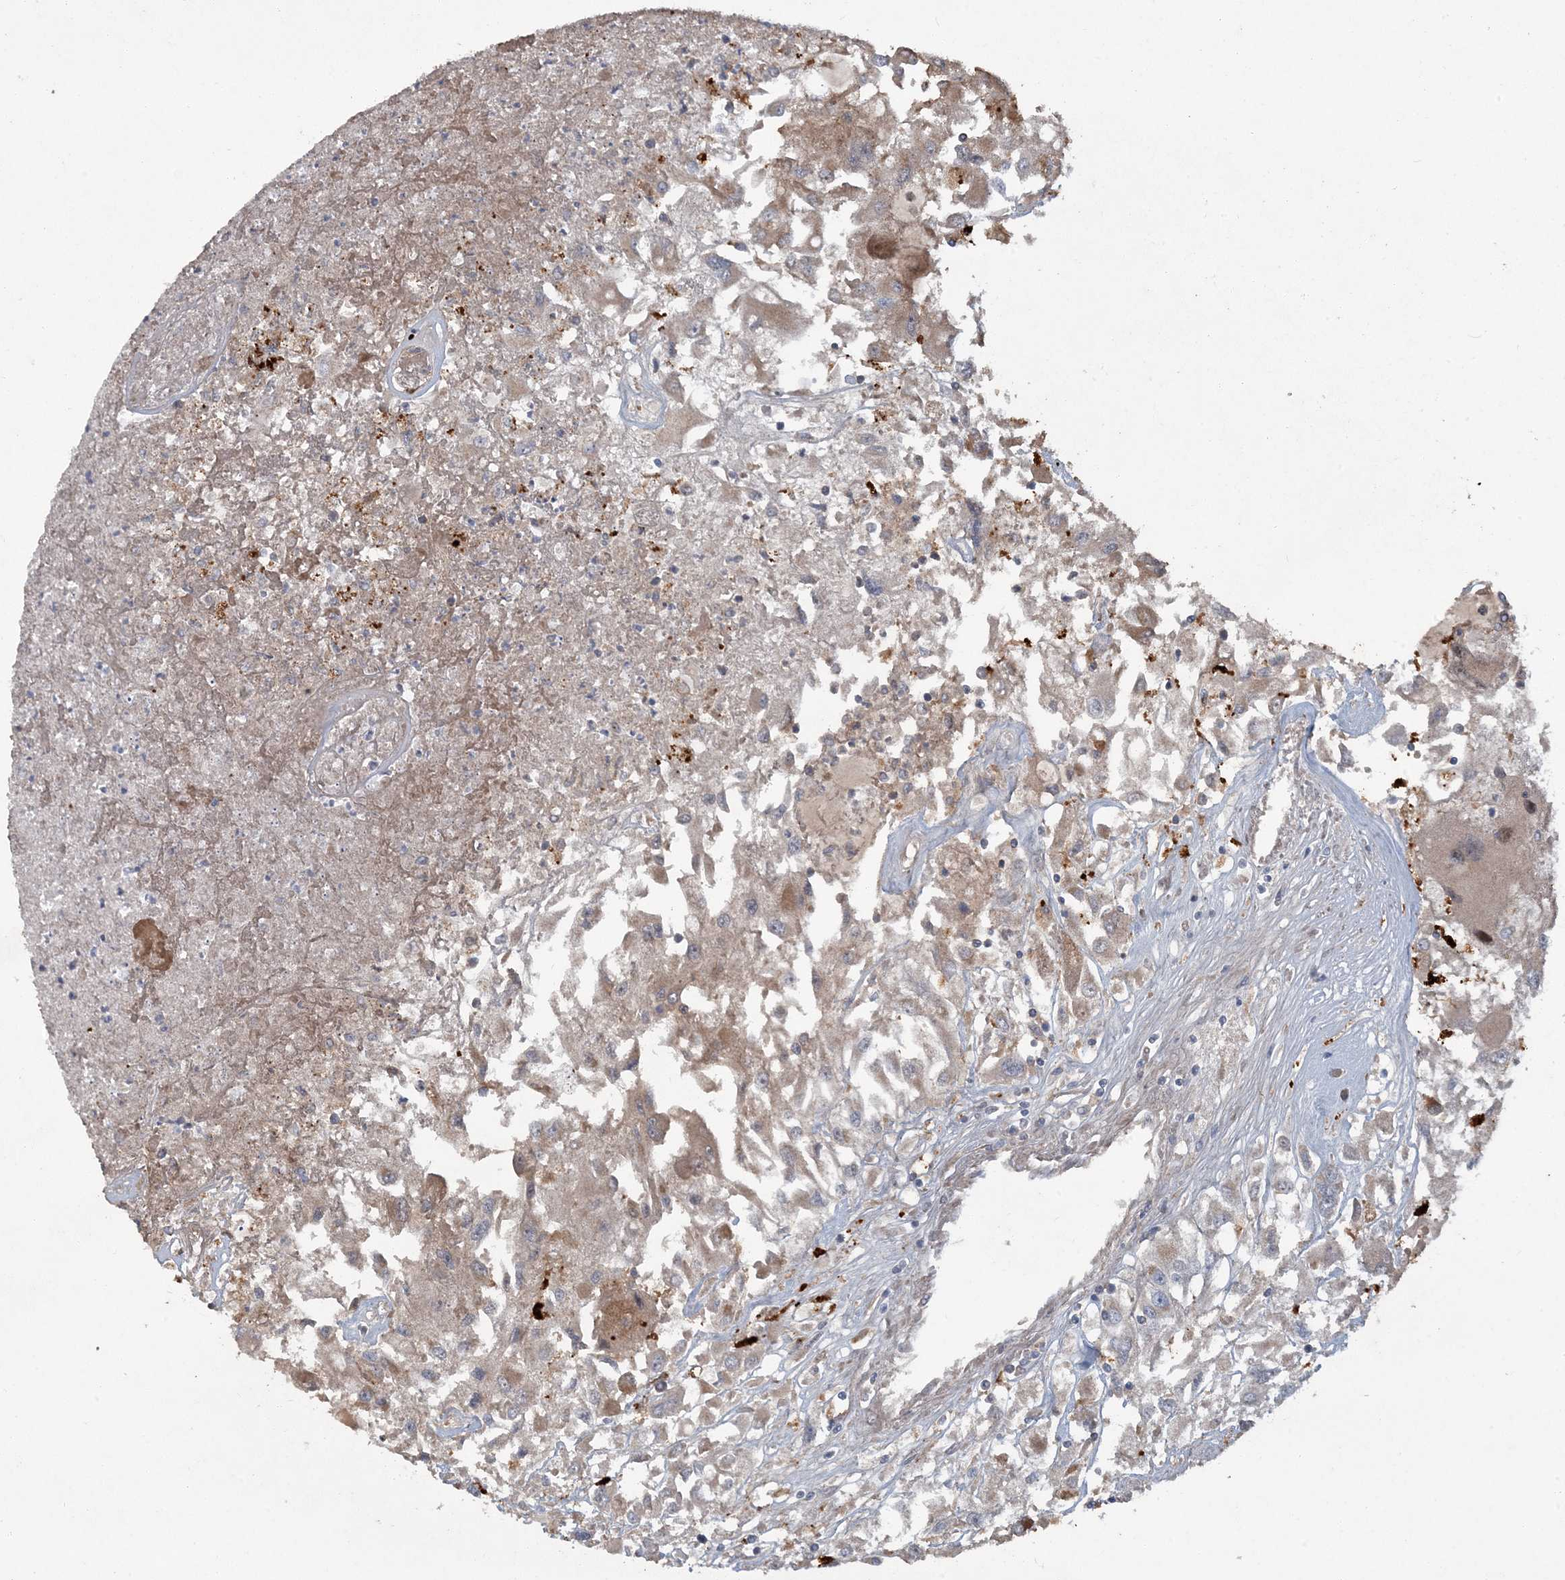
{"staining": {"intensity": "moderate", "quantity": ">75%", "location": "cytoplasmic/membranous"}, "tissue": "renal cancer", "cell_type": "Tumor cells", "image_type": "cancer", "snomed": [{"axis": "morphology", "description": "Adenocarcinoma, NOS"}, {"axis": "topography", "description": "Kidney"}], "caption": "This histopathology image shows IHC staining of renal cancer (adenocarcinoma), with medium moderate cytoplasmic/membranous positivity in approximately >75% of tumor cells.", "gene": "LTN1", "patient": {"sex": "female", "age": 52}}